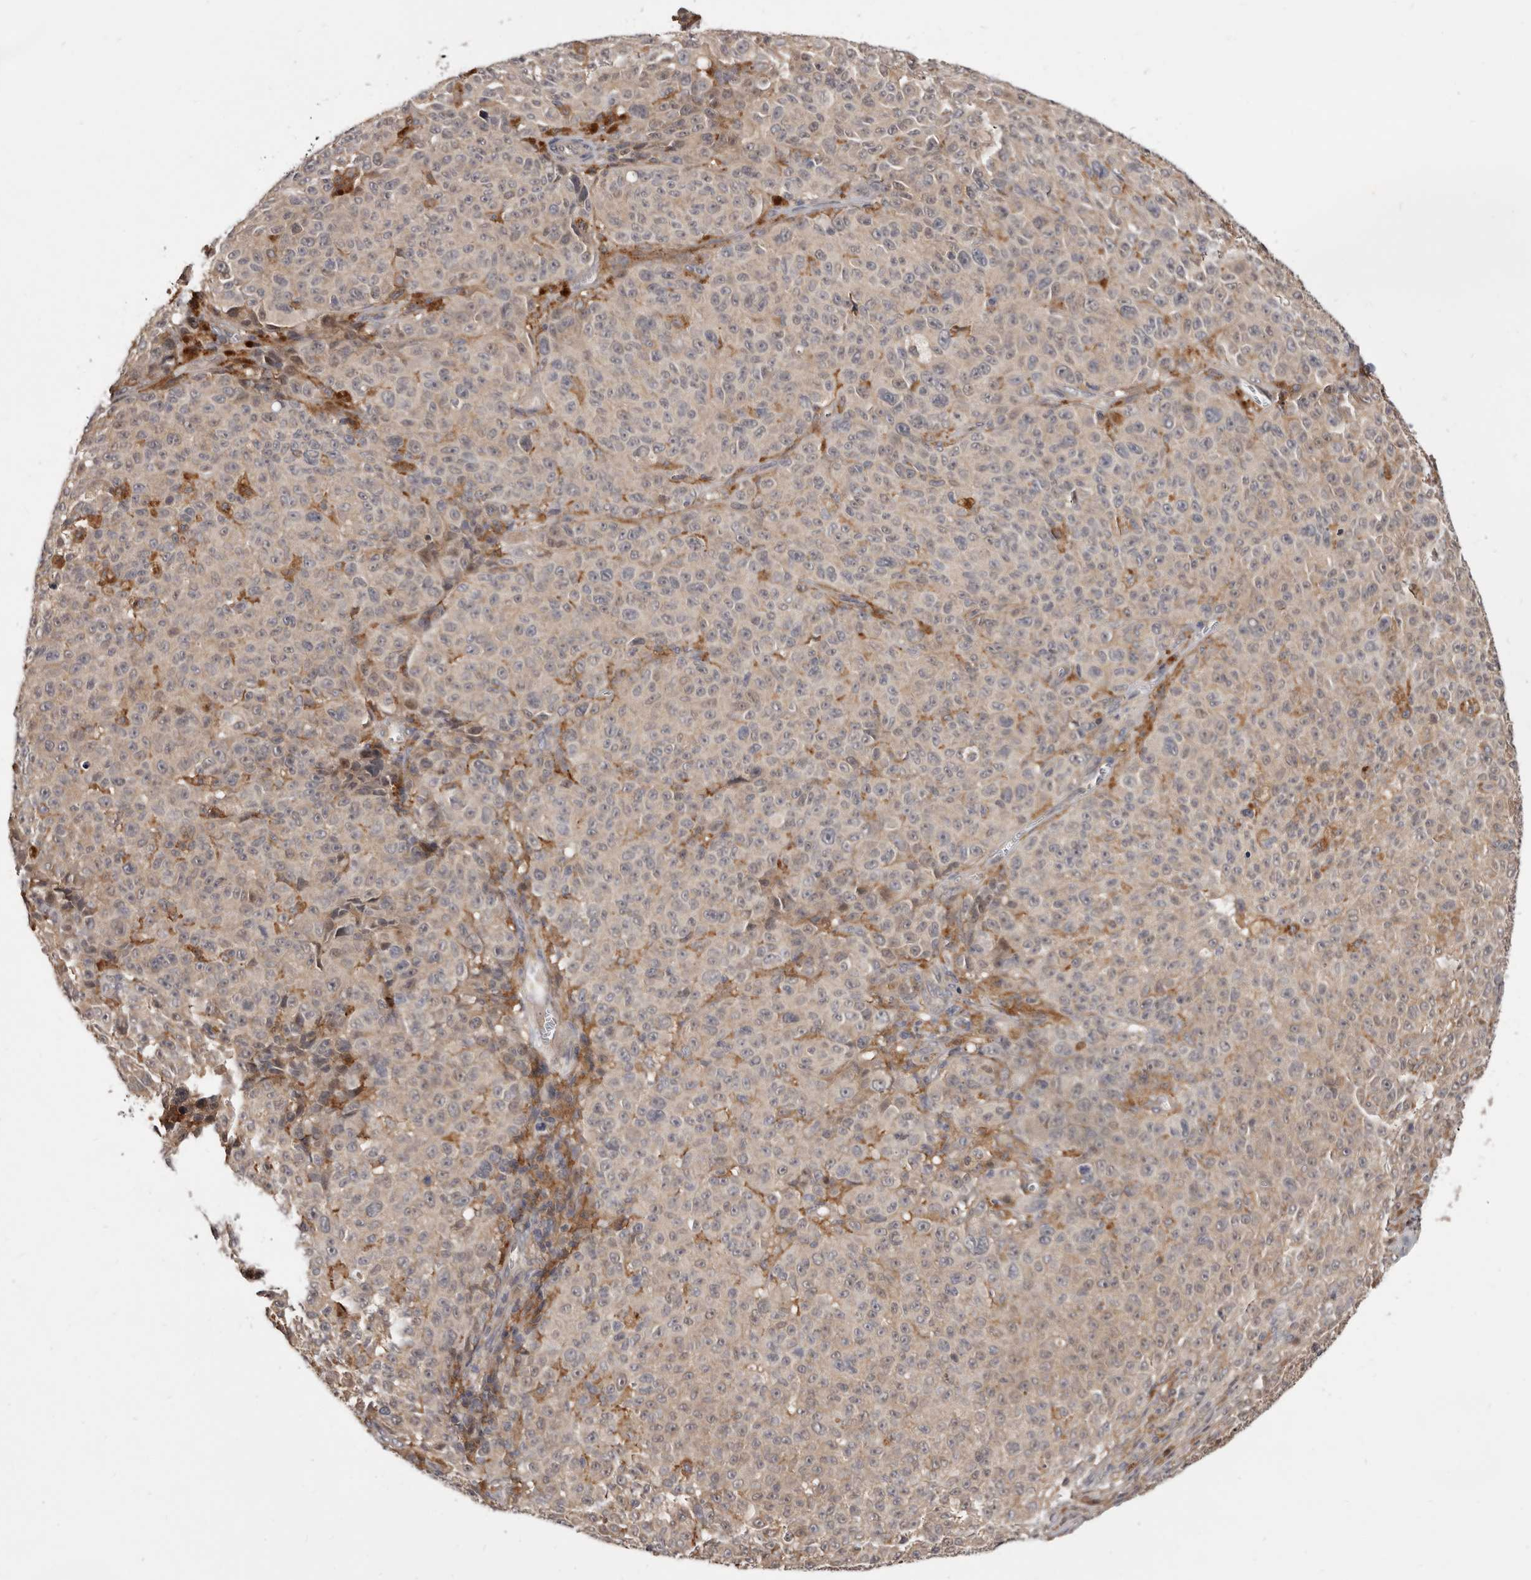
{"staining": {"intensity": "weak", "quantity": ">75%", "location": "cytoplasmic/membranous"}, "tissue": "melanoma", "cell_type": "Tumor cells", "image_type": "cancer", "snomed": [{"axis": "morphology", "description": "Malignant melanoma, NOS"}, {"axis": "topography", "description": "Skin"}], "caption": "IHC histopathology image of malignant melanoma stained for a protein (brown), which displays low levels of weak cytoplasmic/membranous expression in approximately >75% of tumor cells.", "gene": "INAVA", "patient": {"sex": "female", "age": 82}}